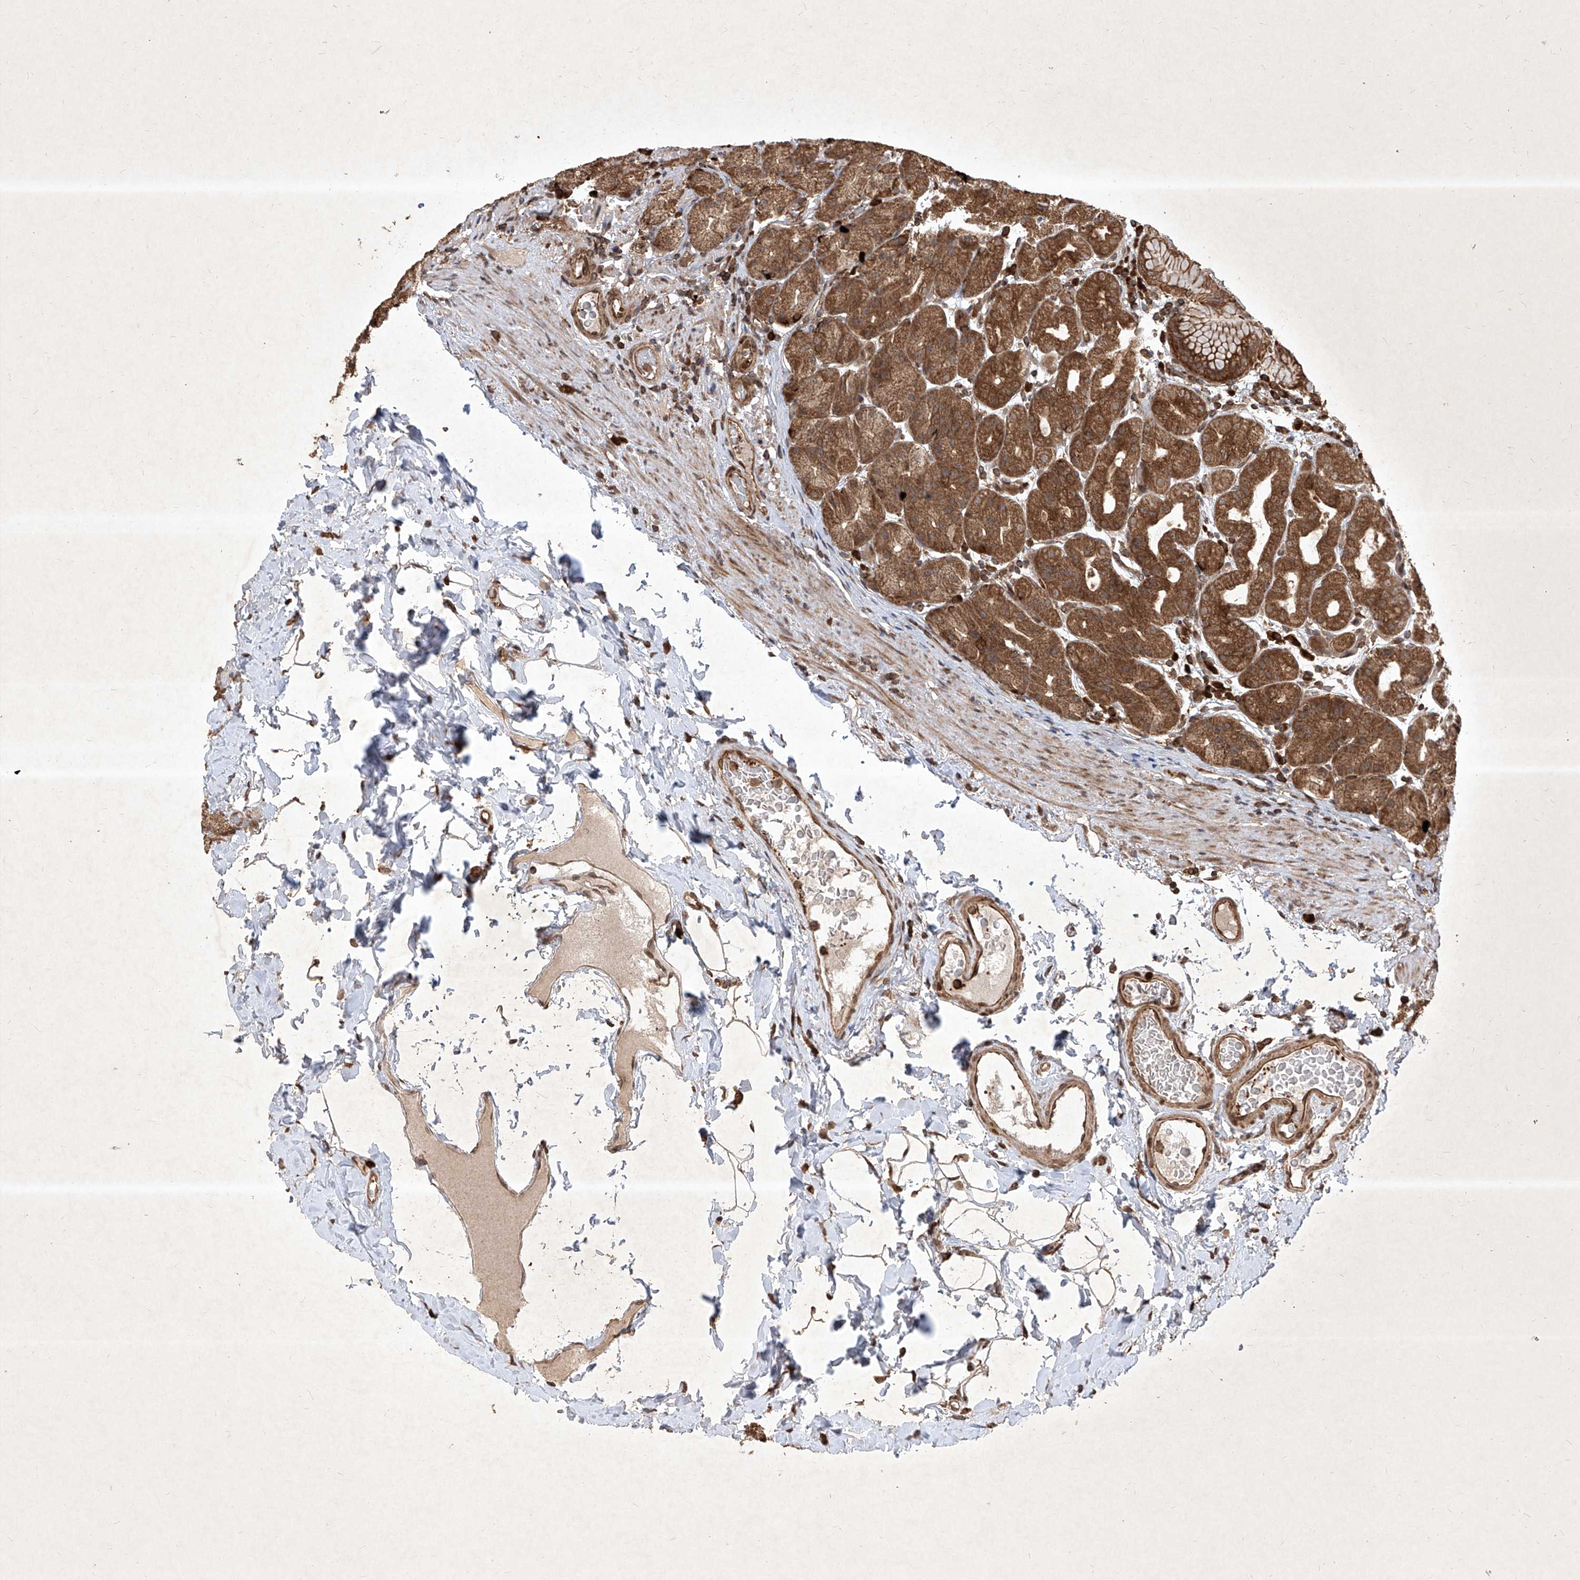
{"staining": {"intensity": "strong", "quantity": ">75%", "location": "cytoplasmic/membranous"}, "tissue": "stomach", "cell_type": "Glandular cells", "image_type": "normal", "snomed": [{"axis": "morphology", "description": "Normal tissue, NOS"}, {"axis": "topography", "description": "Stomach, upper"}], "caption": "Stomach was stained to show a protein in brown. There is high levels of strong cytoplasmic/membranous expression in approximately >75% of glandular cells. Ihc stains the protein in brown and the nuclei are stained blue.", "gene": "MAGED2", "patient": {"sex": "male", "age": 68}}